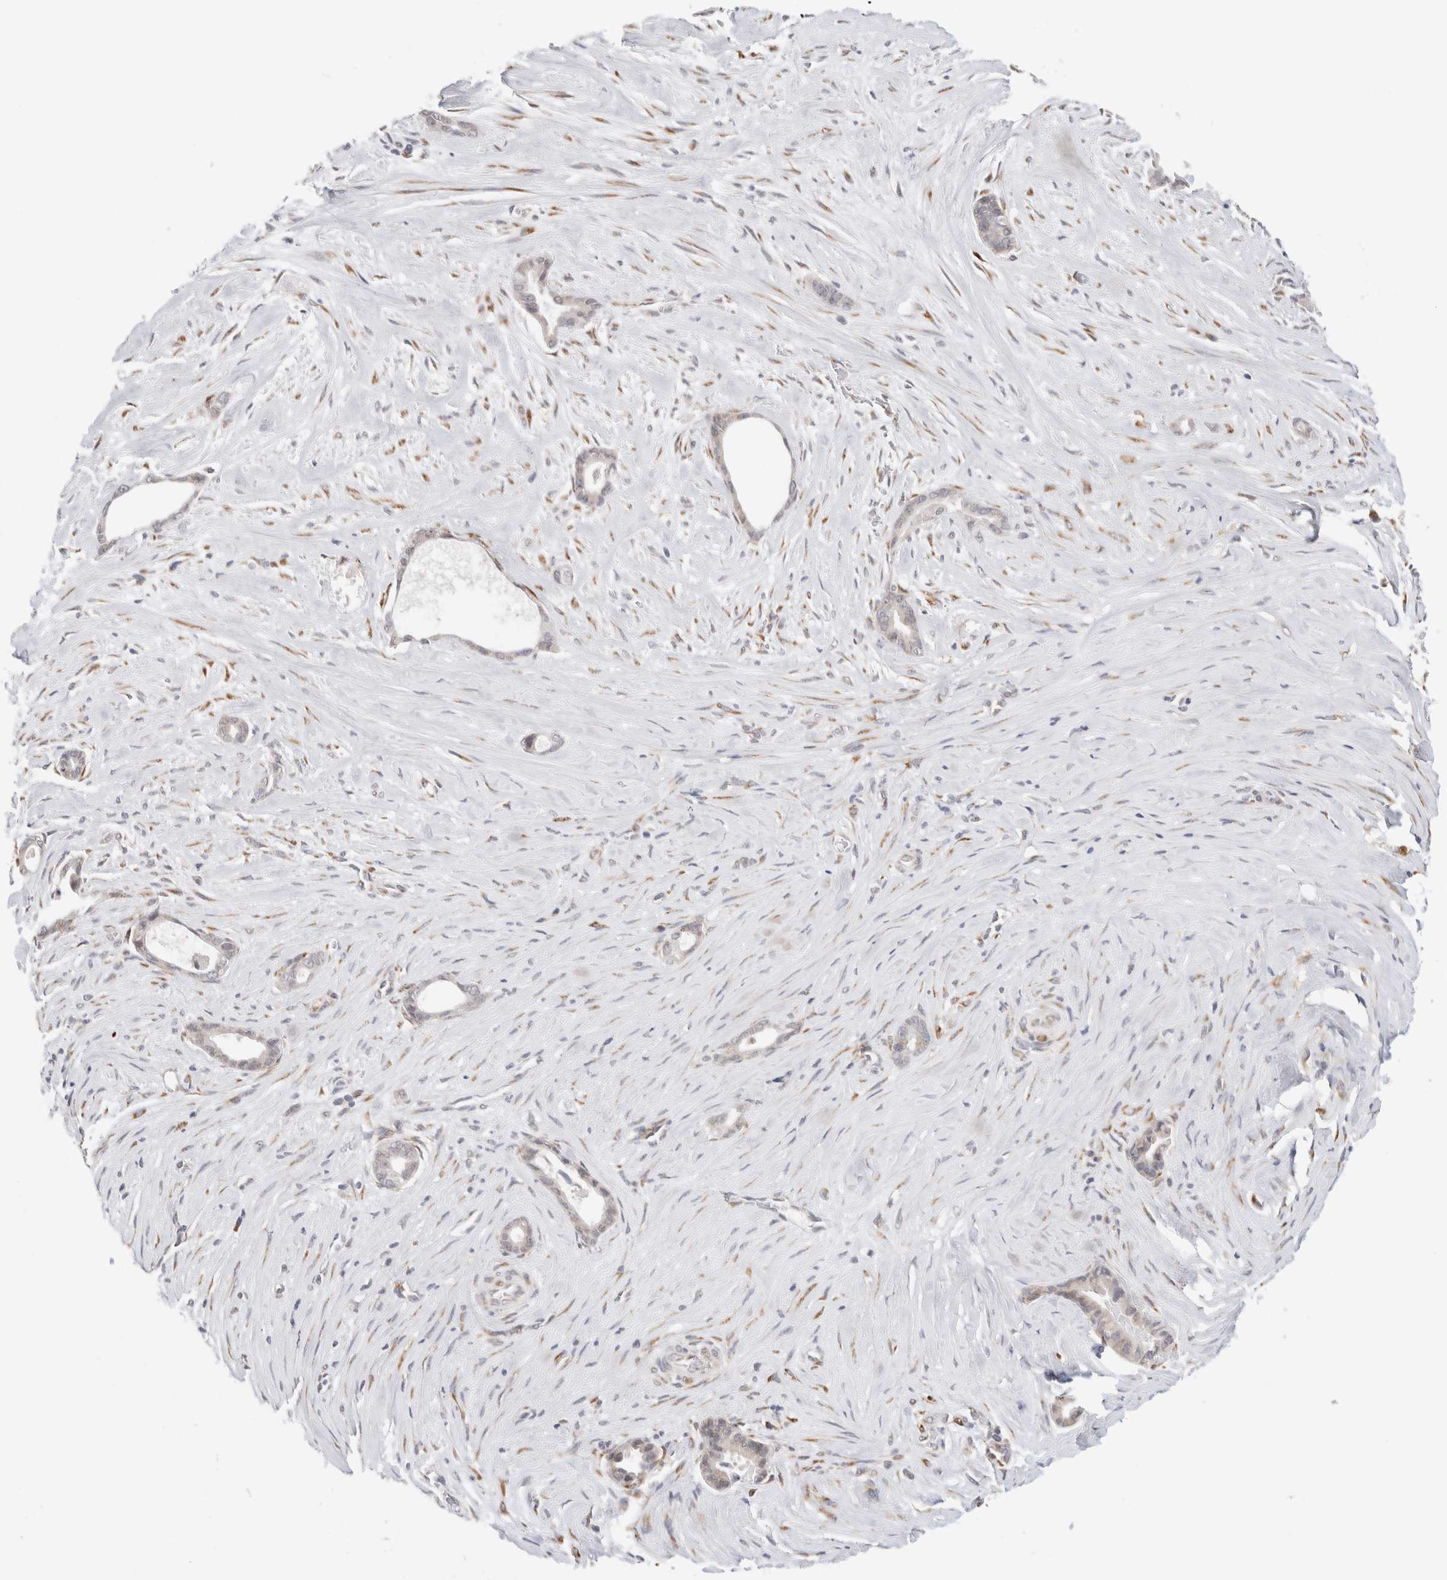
{"staining": {"intensity": "weak", "quantity": "<25%", "location": "cytoplasmic/membranous"}, "tissue": "liver cancer", "cell_type": "Tumor cells", "image_type": "cancer", "snomed": [{"axis": "morphology", "description": "Cholangiocarcinoma"}, {"axis": "topography", "description": "Liver"}], "caption": "Immunohistochemistry of liver cancer shows no positivity in tumor cells.", "gene": "HDLBP", "patient": {"sex": "female", "age": 55}}